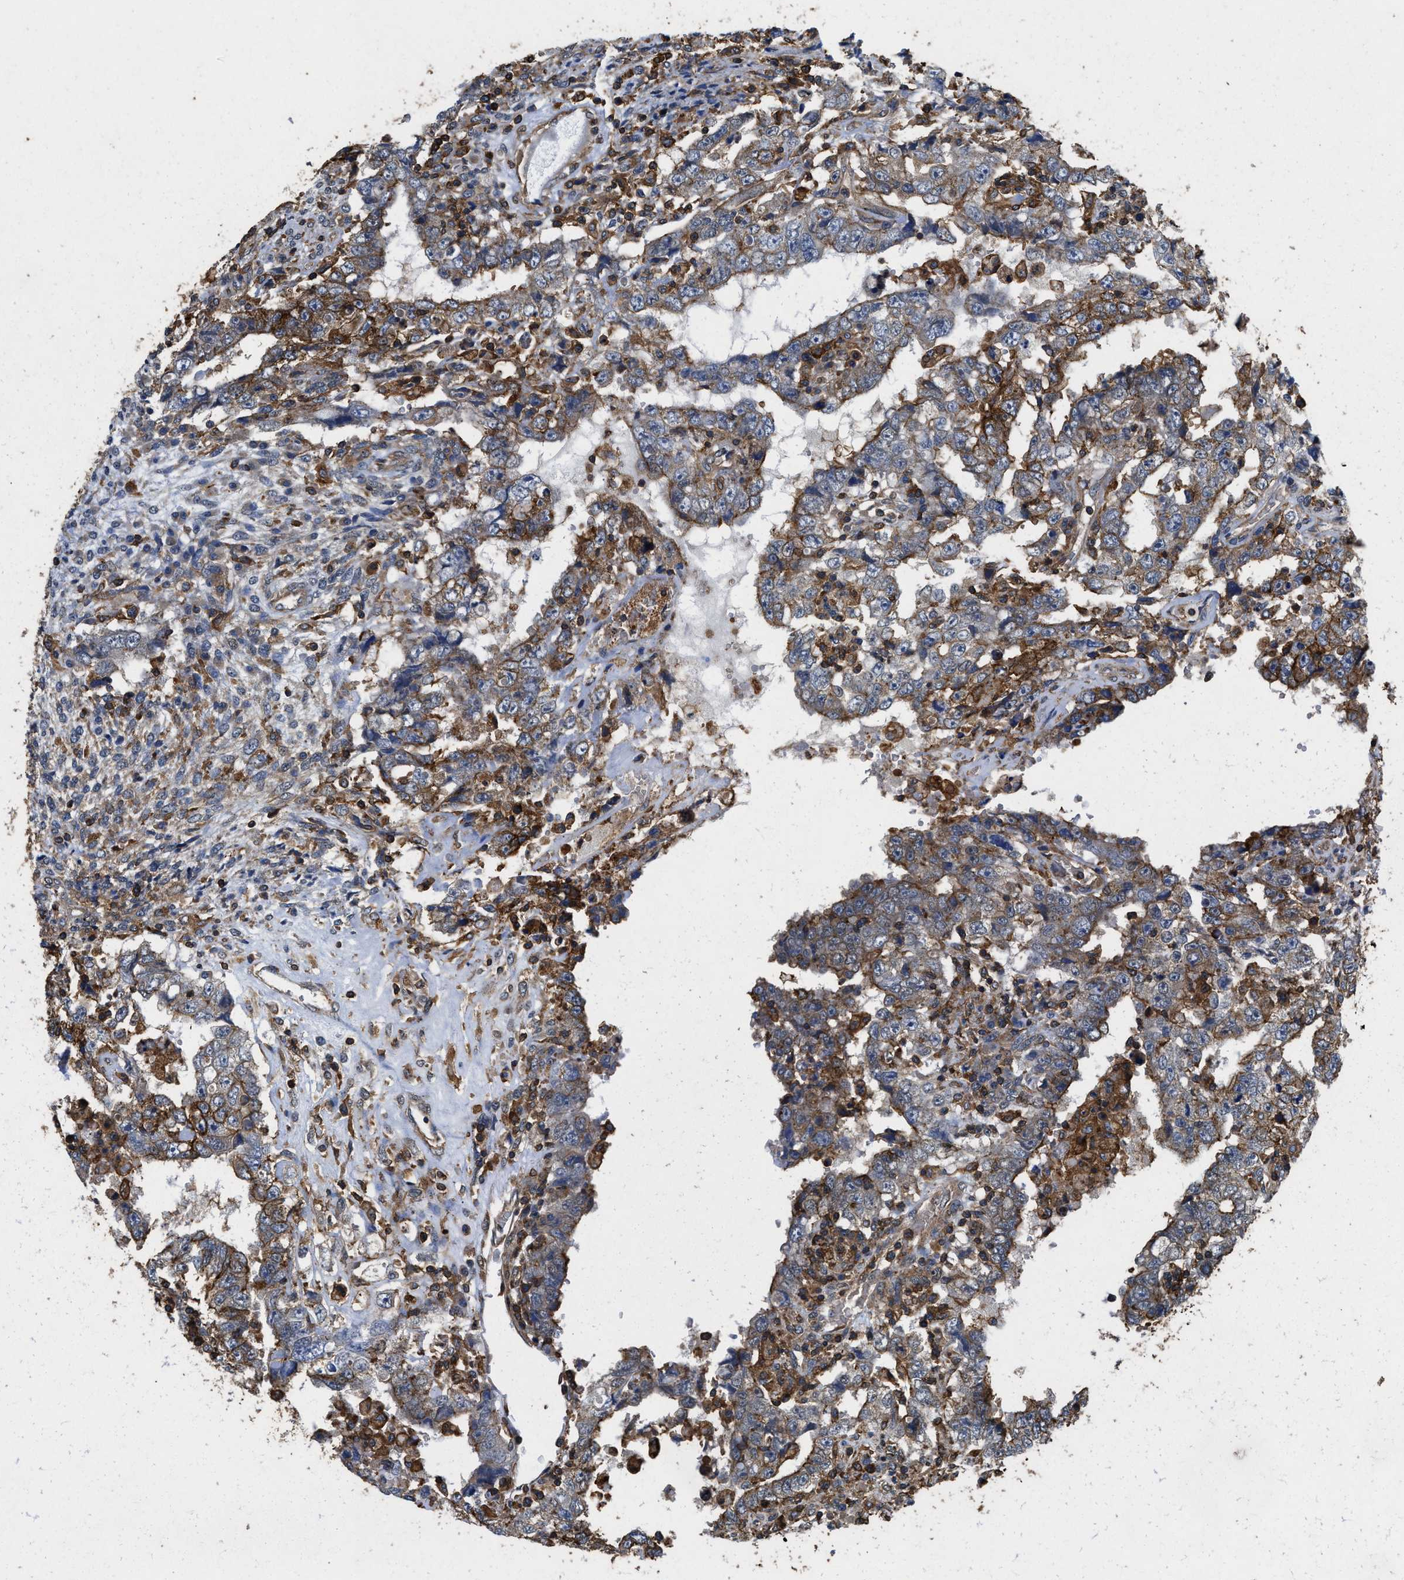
{"staining": {"intensity": "moderate", "quantity": "<25%", "location": "cytoplasmic/membranous"}, "tissue": "testis cancer", "cell_type": "Tumor cells", "image_type": "cancer", "snomed": [{"axis": "morphology", "description": "Carcinoma, Embryonal, NOS"}, {"axis": "topography", "description": "Testis"}], "caption": "High-magnification brightfield microscopy of testis cancer (embryonal carcinoma) stained with DAB (brown) and counterstained with hematoxylin (blue). tumor cells exhibit moderate cytoplasmic/membranous expression is seen in approximately<25% of cells.", "gene": "LINGO2", "patient": {"sex": "male", "age": 26}}